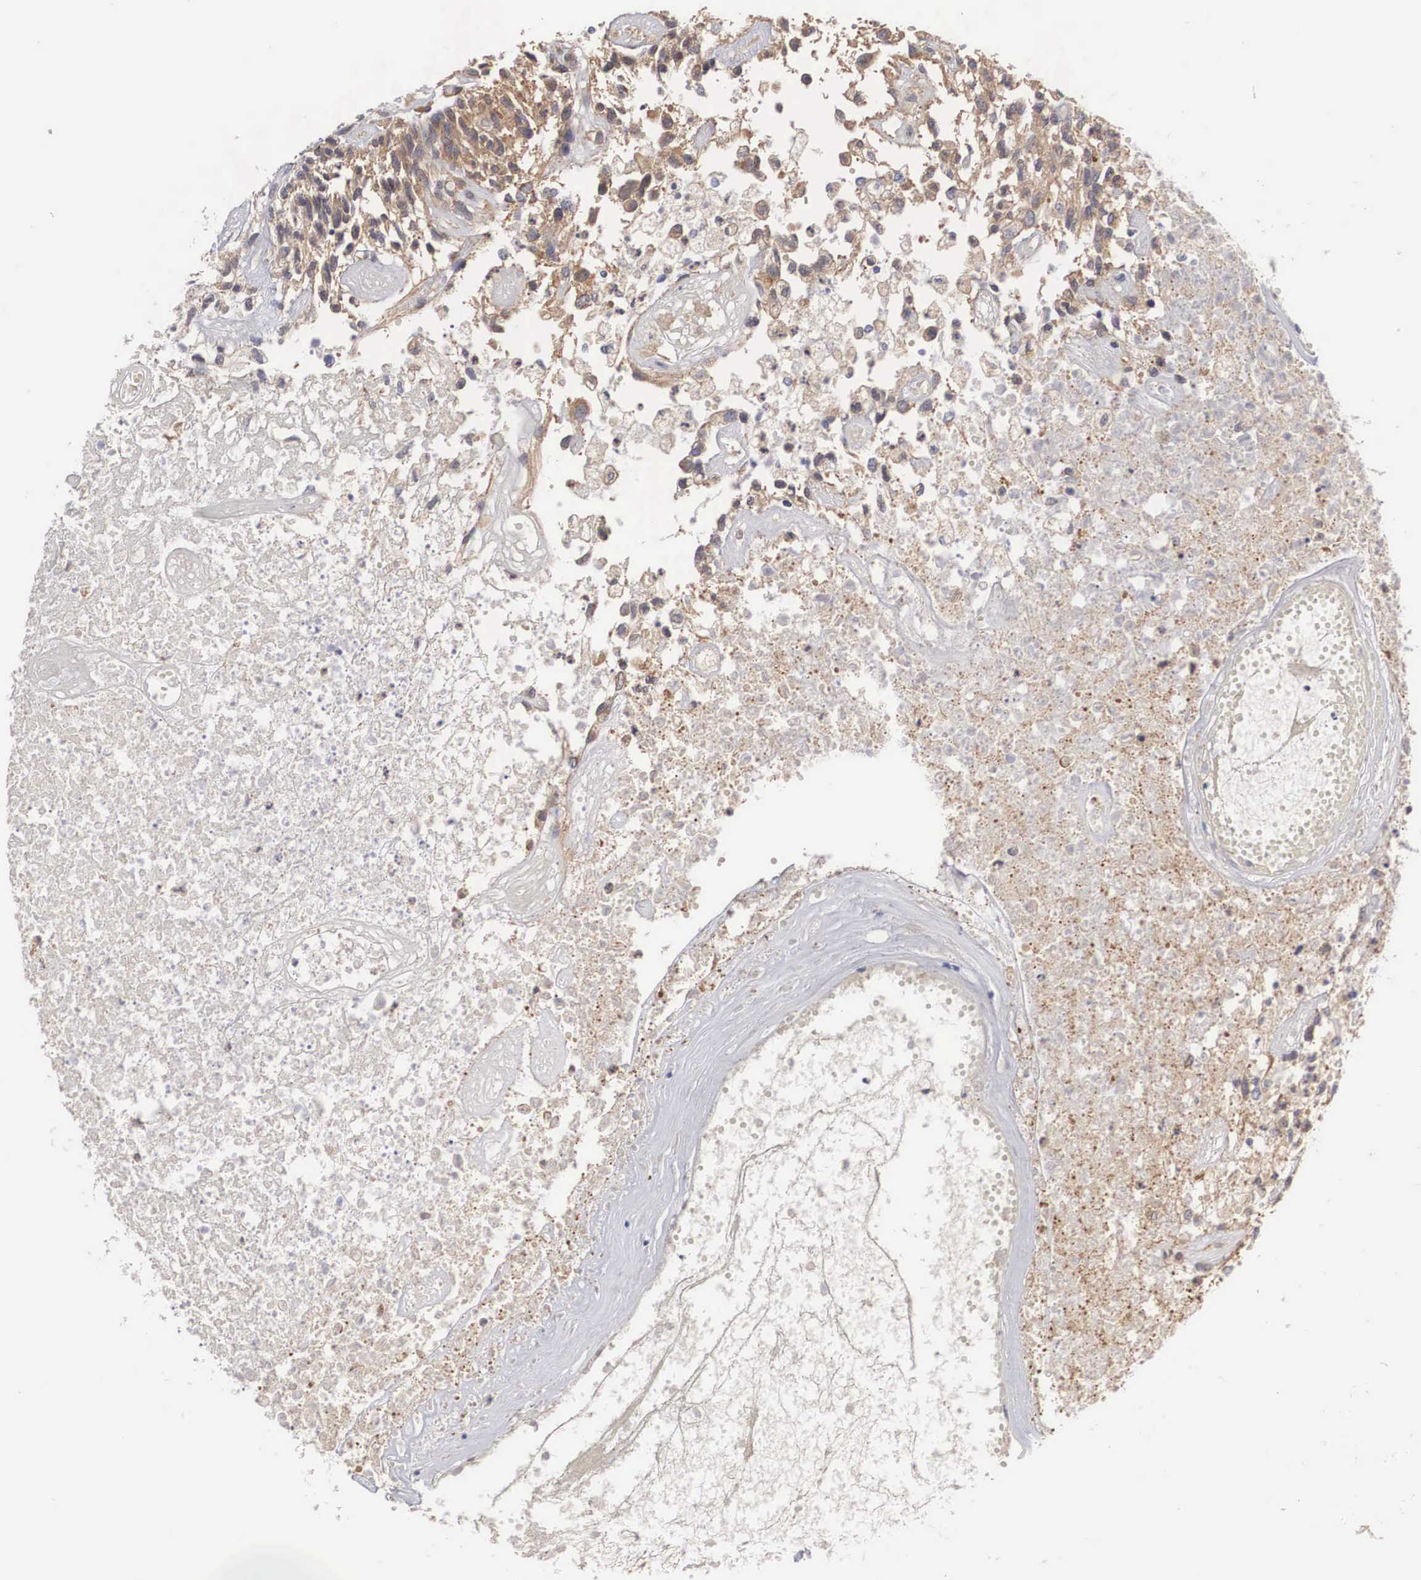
{"staining": {"intensity": "weak", "quantity": ">75%", "location": "cytoplasmic/membranous"}, "tissue": "glioma", "cell_type": "Tumor cells", "image_type": "cancer", "snomed": [{"axis": "morphology", "description": "Glioma, malignant, High grade"}, {"axis": "topography", "description": "Brain"}], "caption": "Weak cytoplasmic/membranous protein staining is present in about >75% of tumor cells in glioma.", "gene": "ARMCX4", "patient": {"sex": "male", "age": 77}}